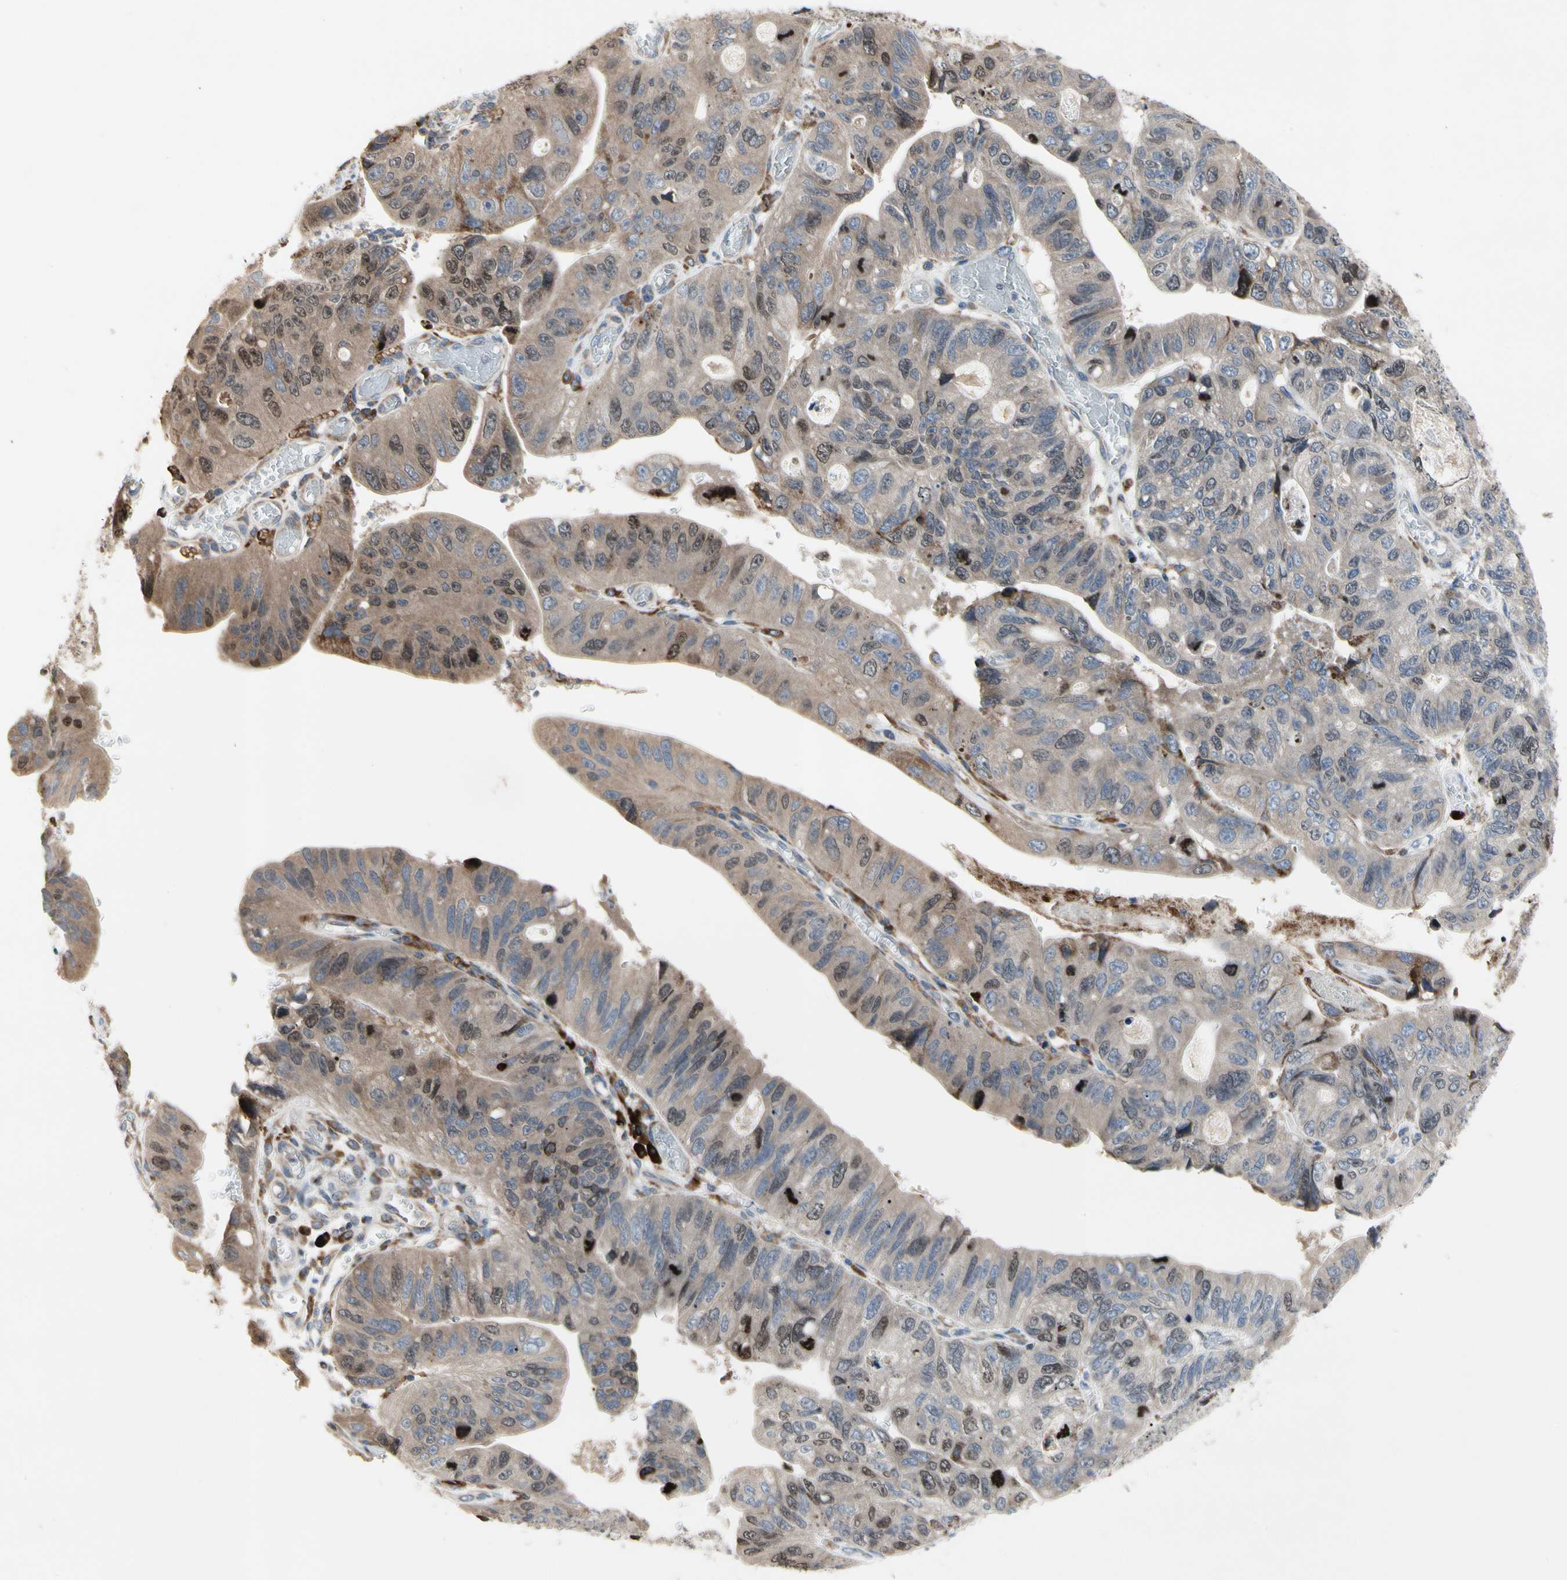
{"staining": {"intensity": "moderate", "quantity": ">75%", "location": "cytoplasmic/membranous"}, "tissue": "stomach cancer", "cell_type": "Tumor cells", "image_type": "cancer", "snomed": [{"axis": "morphology", "description": "Adenocarcinoma, NOS"}, {"axis": "topography", "description": "Stomach"}], "caption": "Protein staining of stomach cancer tissue reveals moderate cytoplasmic/membranous staining in about >75% of tumor cells.", "gene": "MMEL1", "patient": {"sex": "male", "age": 59}}